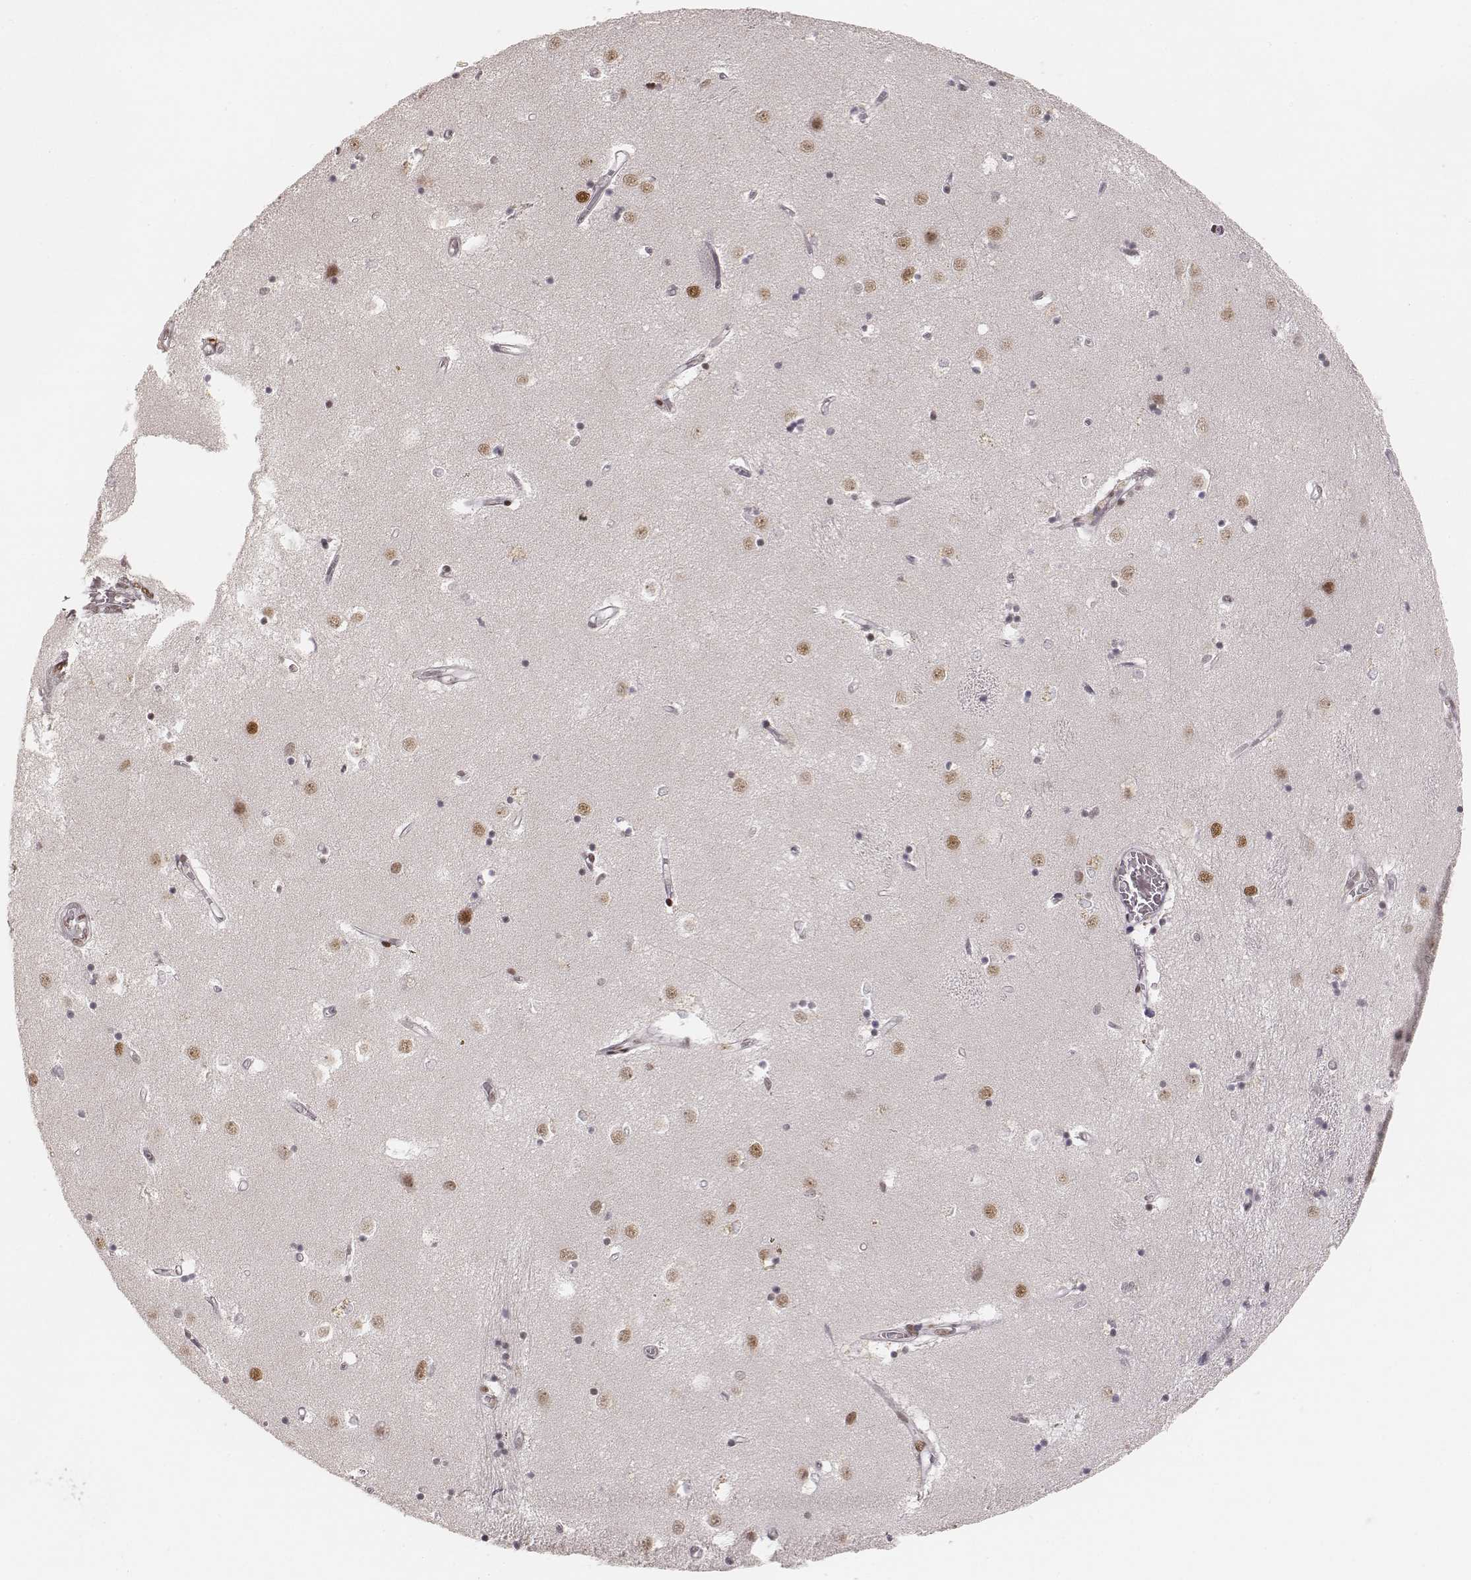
{"staining": {"intensity": "negative", "quantity": "none", "location": "none"}, "tissue": "caudate", "cell_type": "Glial cells", "image_type": "normal", "snomed": [{"axis": "morphology", "description": "Normal tissue, NOS"}, {"axis": "topography", "description": "Lateral ventricle wall"}], "caption": "The histopathology image reveals no staining of glial cells in normal caudate.", "gene": "HNRNPC", "patient": {"sex": "male", "age": 54}}